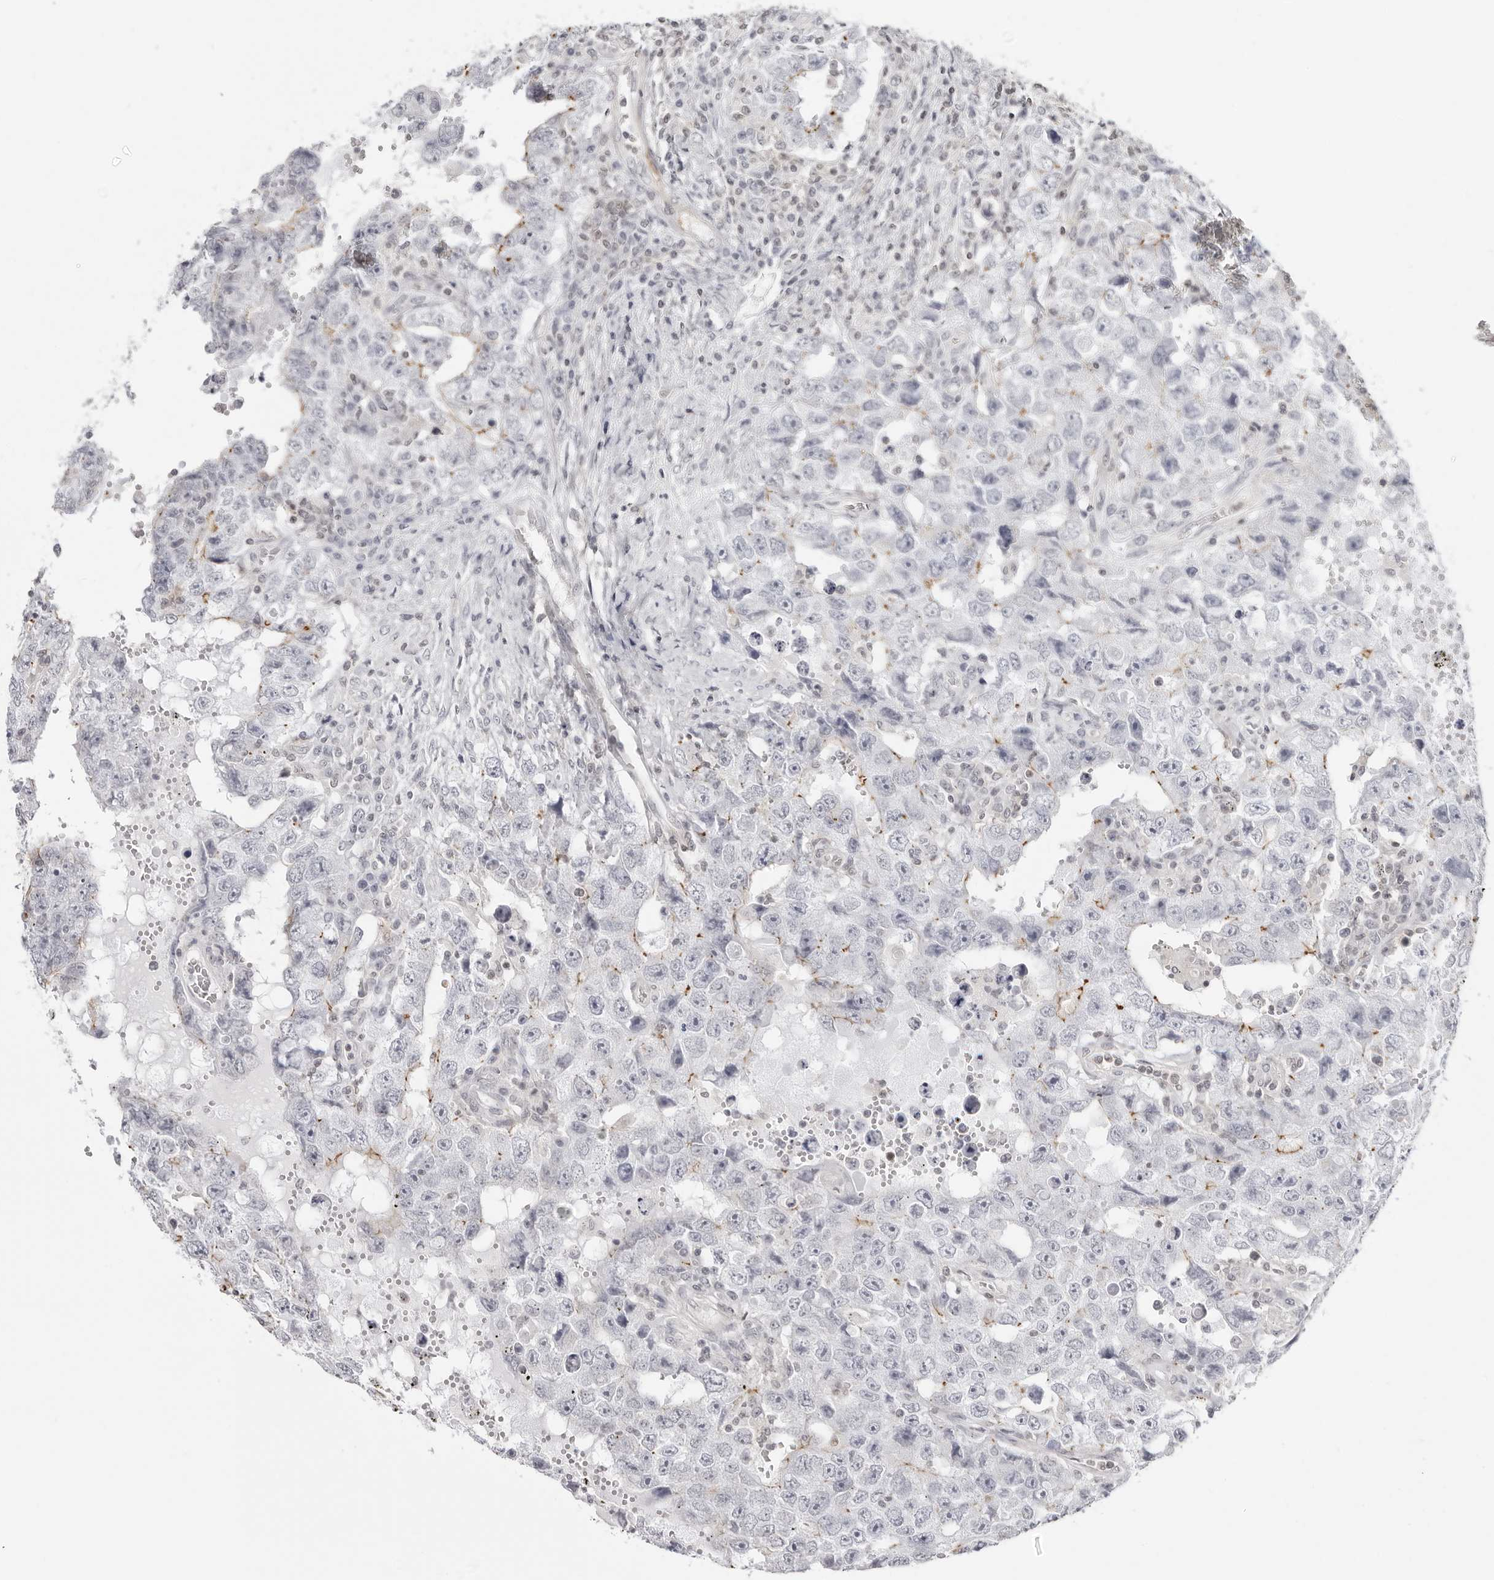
{"staining": {"intensity": "negative", "quantity": "none", "location": "none"}, "tissue": "testis cancer", "cell_type": "Tumor cells", "image_type": "cancer", "snomed": [{"axis": "morphology", "description": "Carcinoma, Embryonal, NOS"}, {"axis": "topography", "description": "Testis"}], "caption": "This is an IHC image of testis cancer. There is no staining in tumor cells.", "gene": "UNK", "patient": {"sex": "male", "age": 26}}